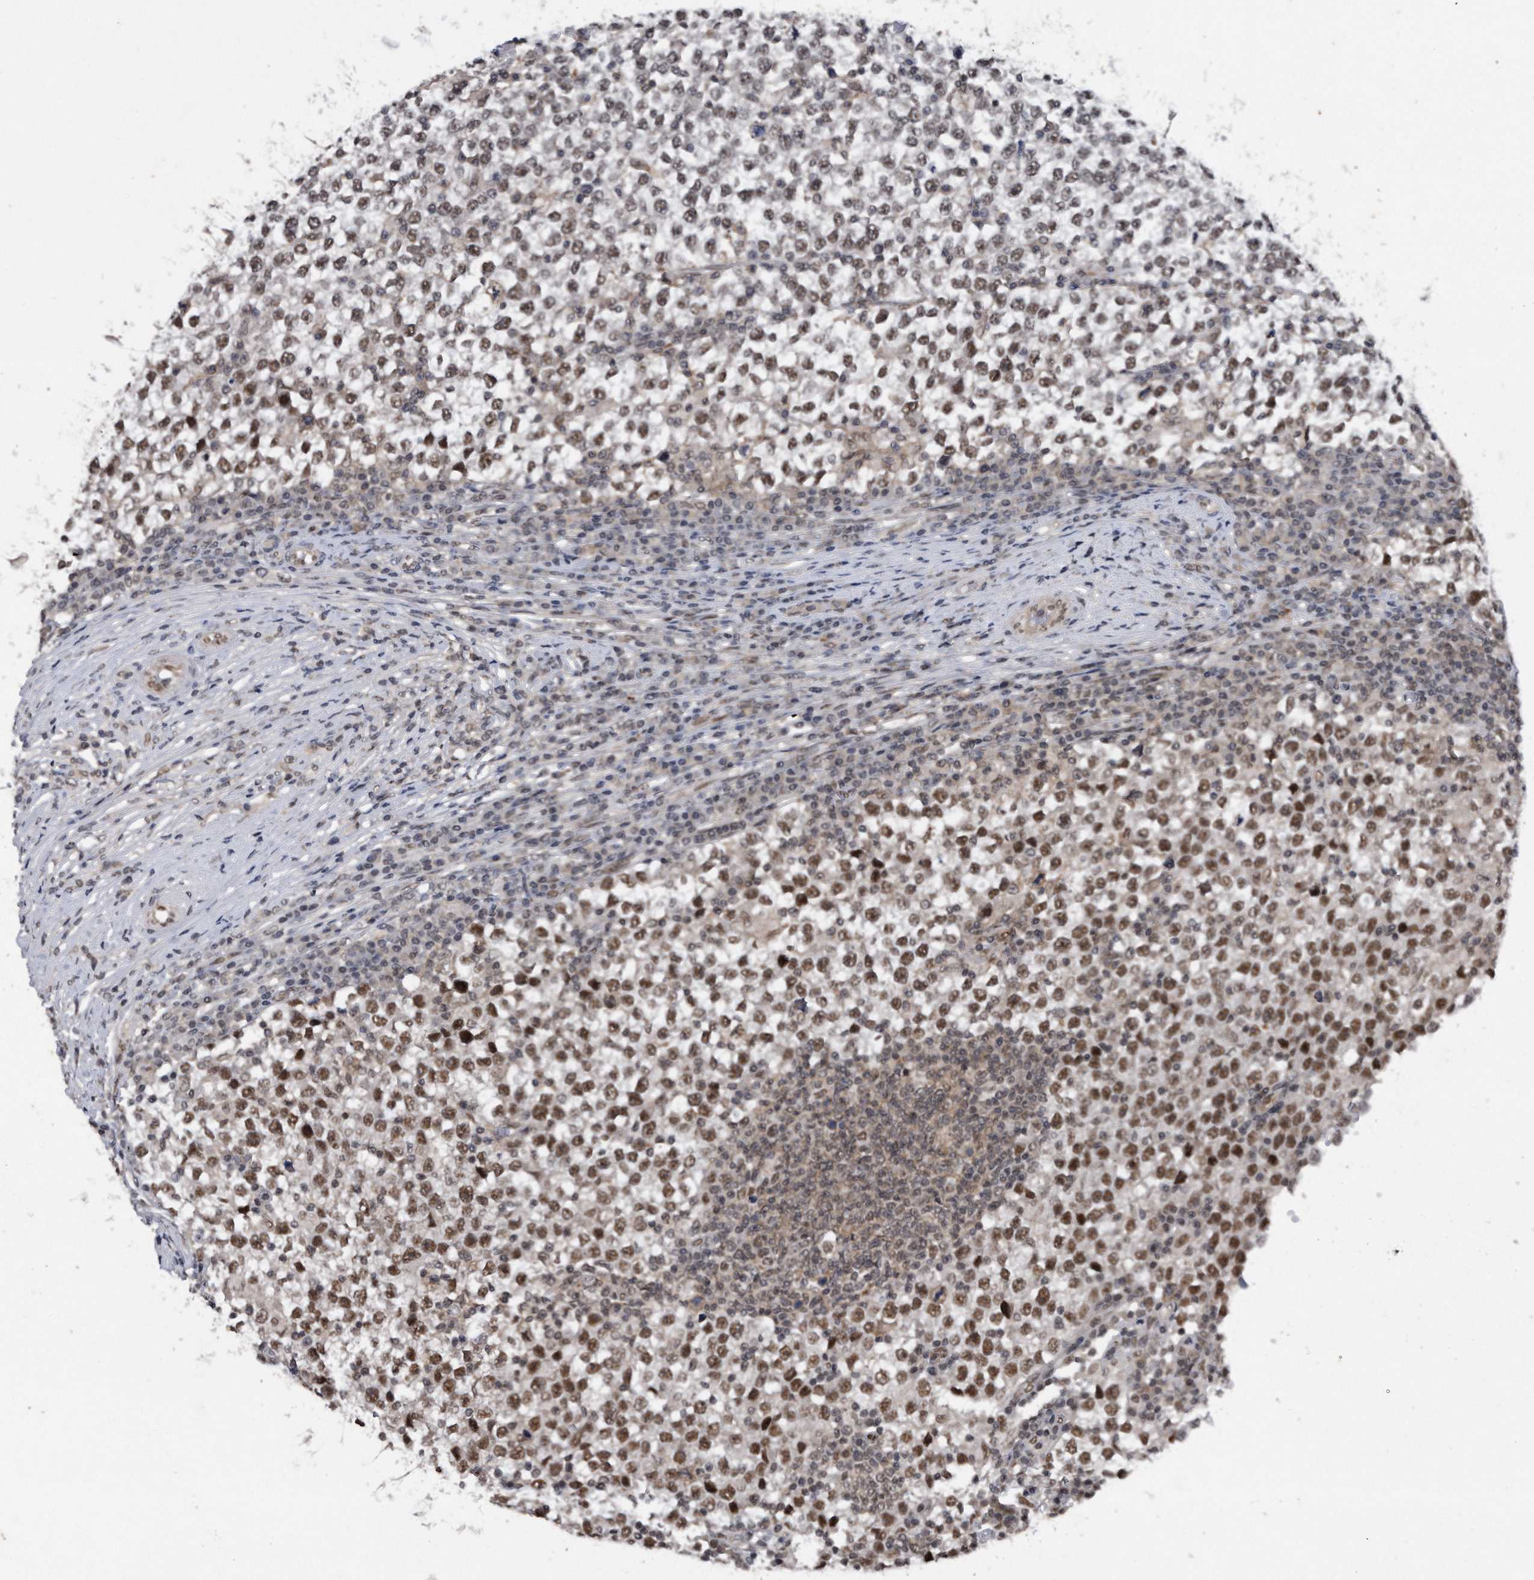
{"staining": {"intensity": "moderate", "quantity": "25%-75%", "location": "nuclear"}, "tissue": "testis cancer", "cell_type": "Tumor cells", "image_type": "cancer", "snomed": [{"axis": "morphology", "description": "Seminoma, NOS"}, {"axis": "topography", "description": "Testis"}], "caption": "Testis cancer (seminoma) tissue exhibits moderate nuclear positivity in approximately 25%-75% of tumor cells", "gene": "VIRMA", "patient": {"sex": "male", "age": 65}}